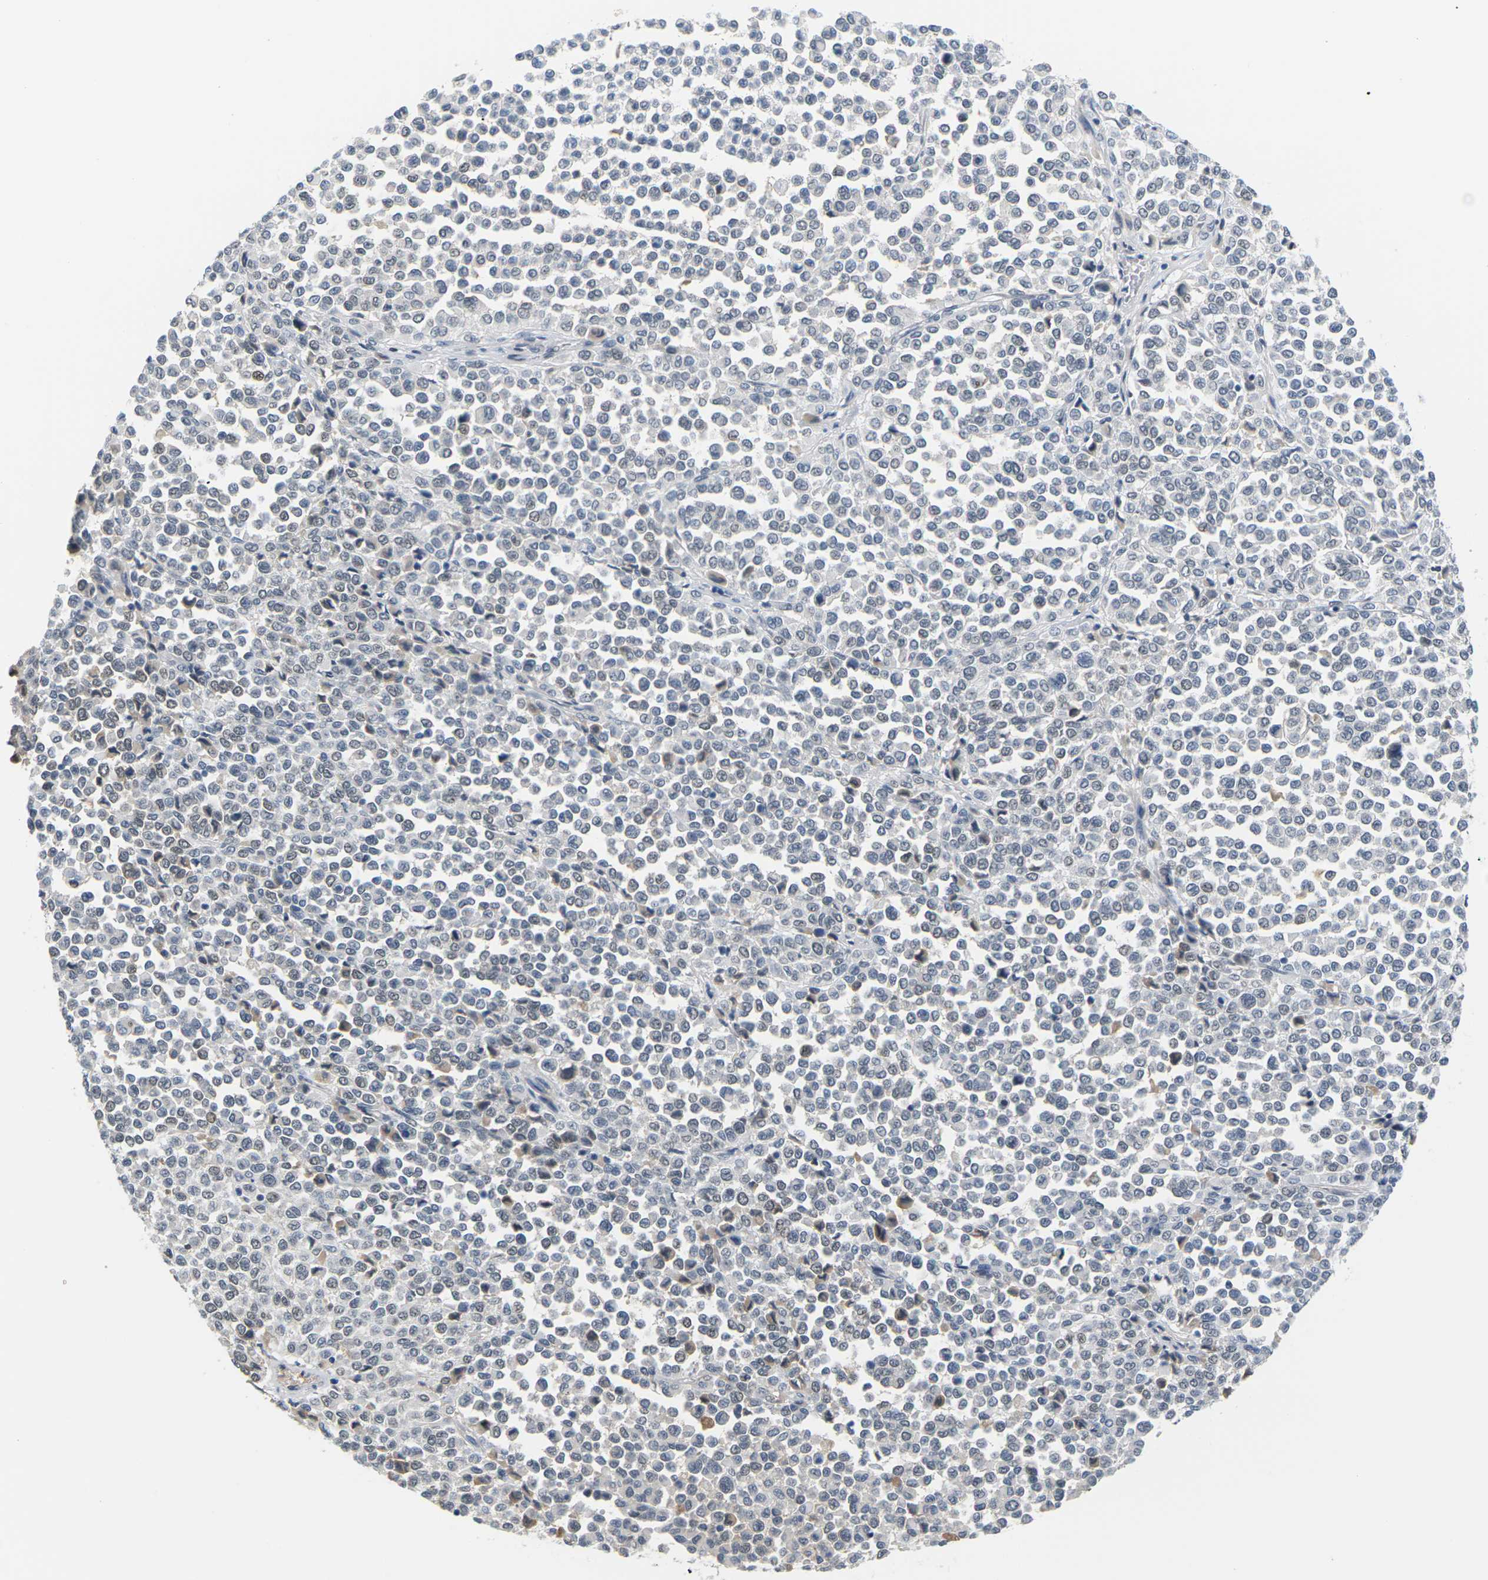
{"staining": {"intensity": "weak", "quantity": "<25%", "location": "nuclear"}, "tissue": "melanoma", "cell_type": "Tumor cells", "image_type": "cancer", "snomed": [{"axis": "morphology", "description": "Malignant melanoma, Metastatic site"}, {"axis": "topography", "description": "Pancreas"}], "caption": "A photomicrograph of melanoma stained for a protein shows no brown staining in tumor cells.", "gene": "PKP2", "patient": {"sex": "female", "age": 30}}